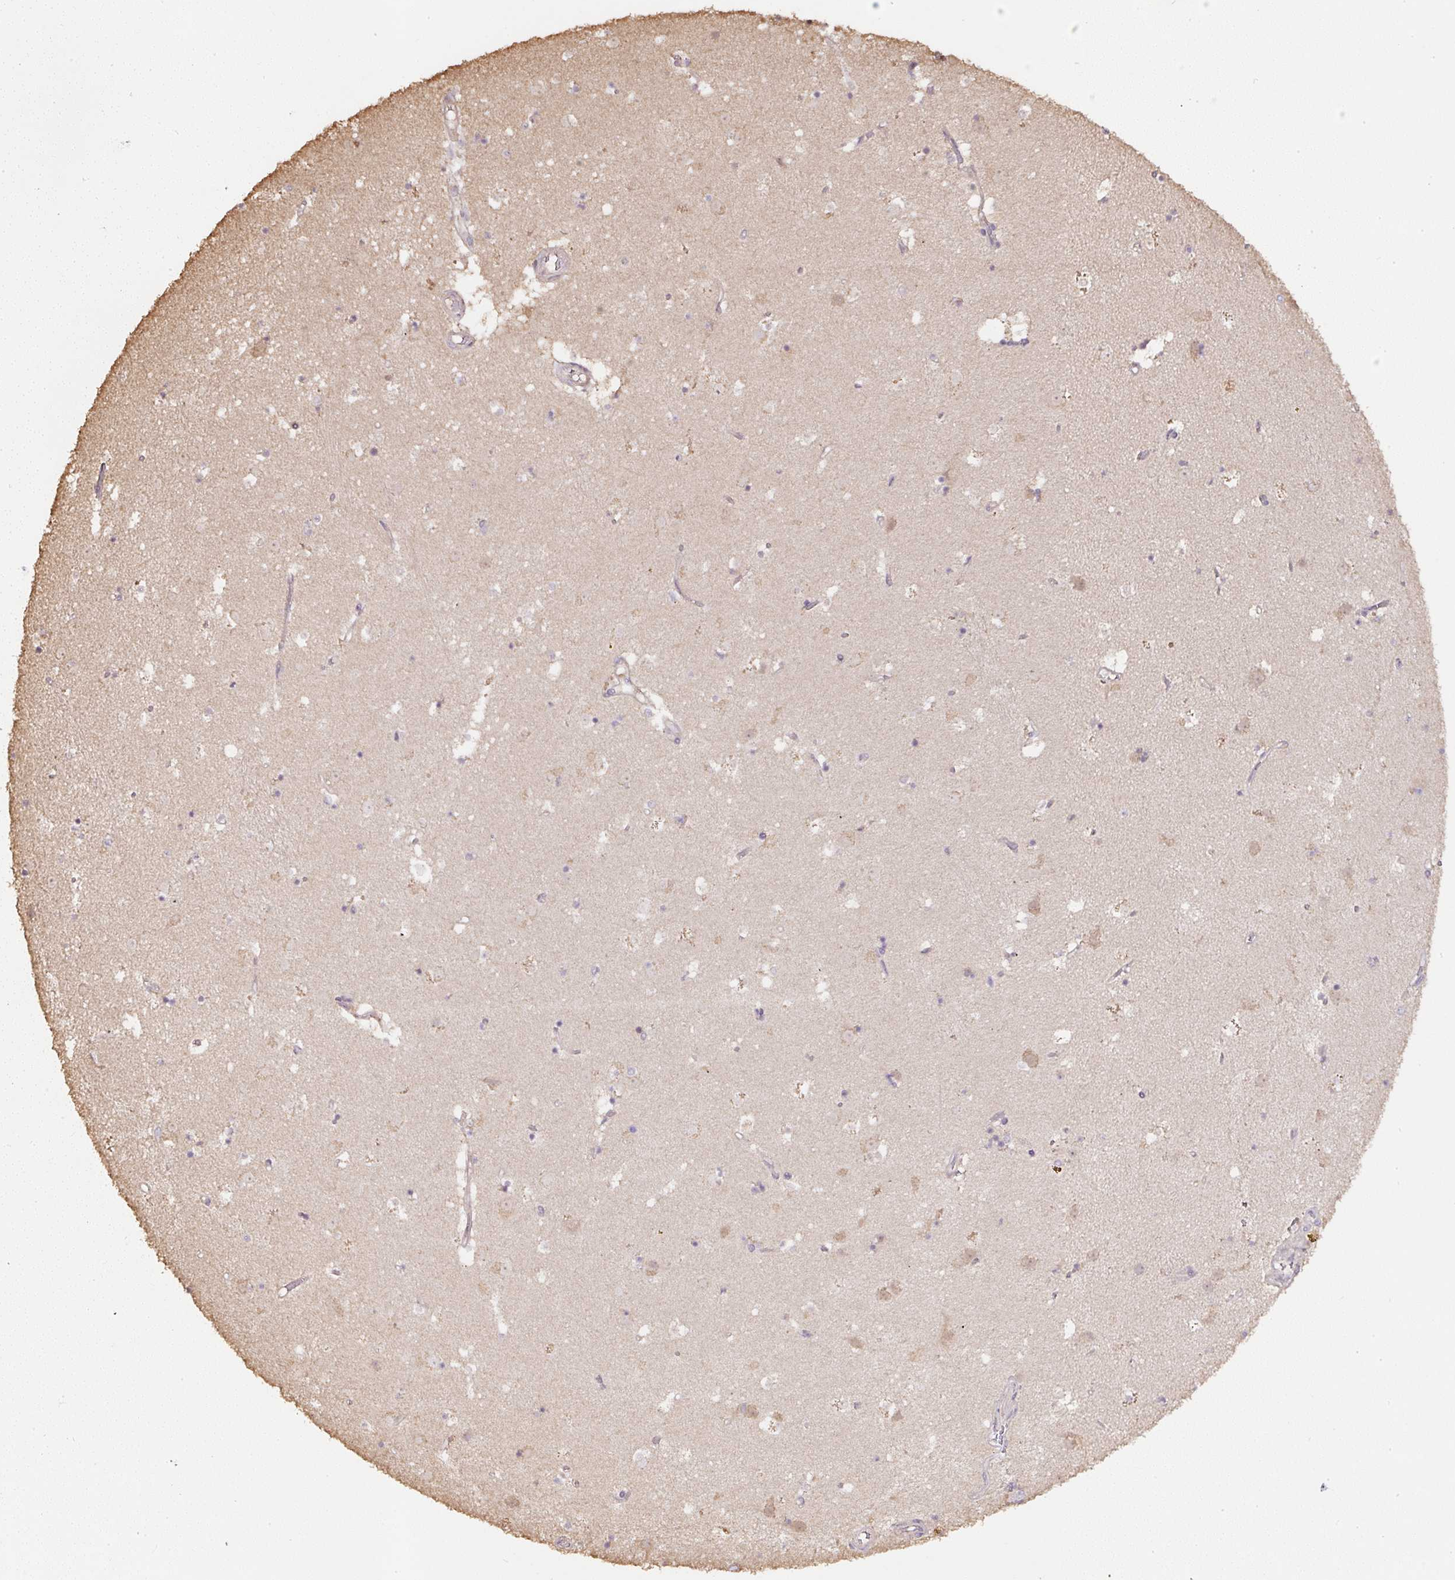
{"staining": {"intensity": "negative", "quantity": "none", "location": "none"}, "tissue": "caudate", "cell_type": "Glial cells", "image_type": "normal", "snomed": [{"axis": "morphology", "description": "Normal tissue, NOS"}, {"axis": "topography", "description": "Lateral ventricle wall"}], "caption": "High power microscopy image of an IHC photomicrograph of benign caudate, revealing no significant staining in glial cells.", "gene": "TMEM170B", "patient": {"sex": "male", "age": 58}}